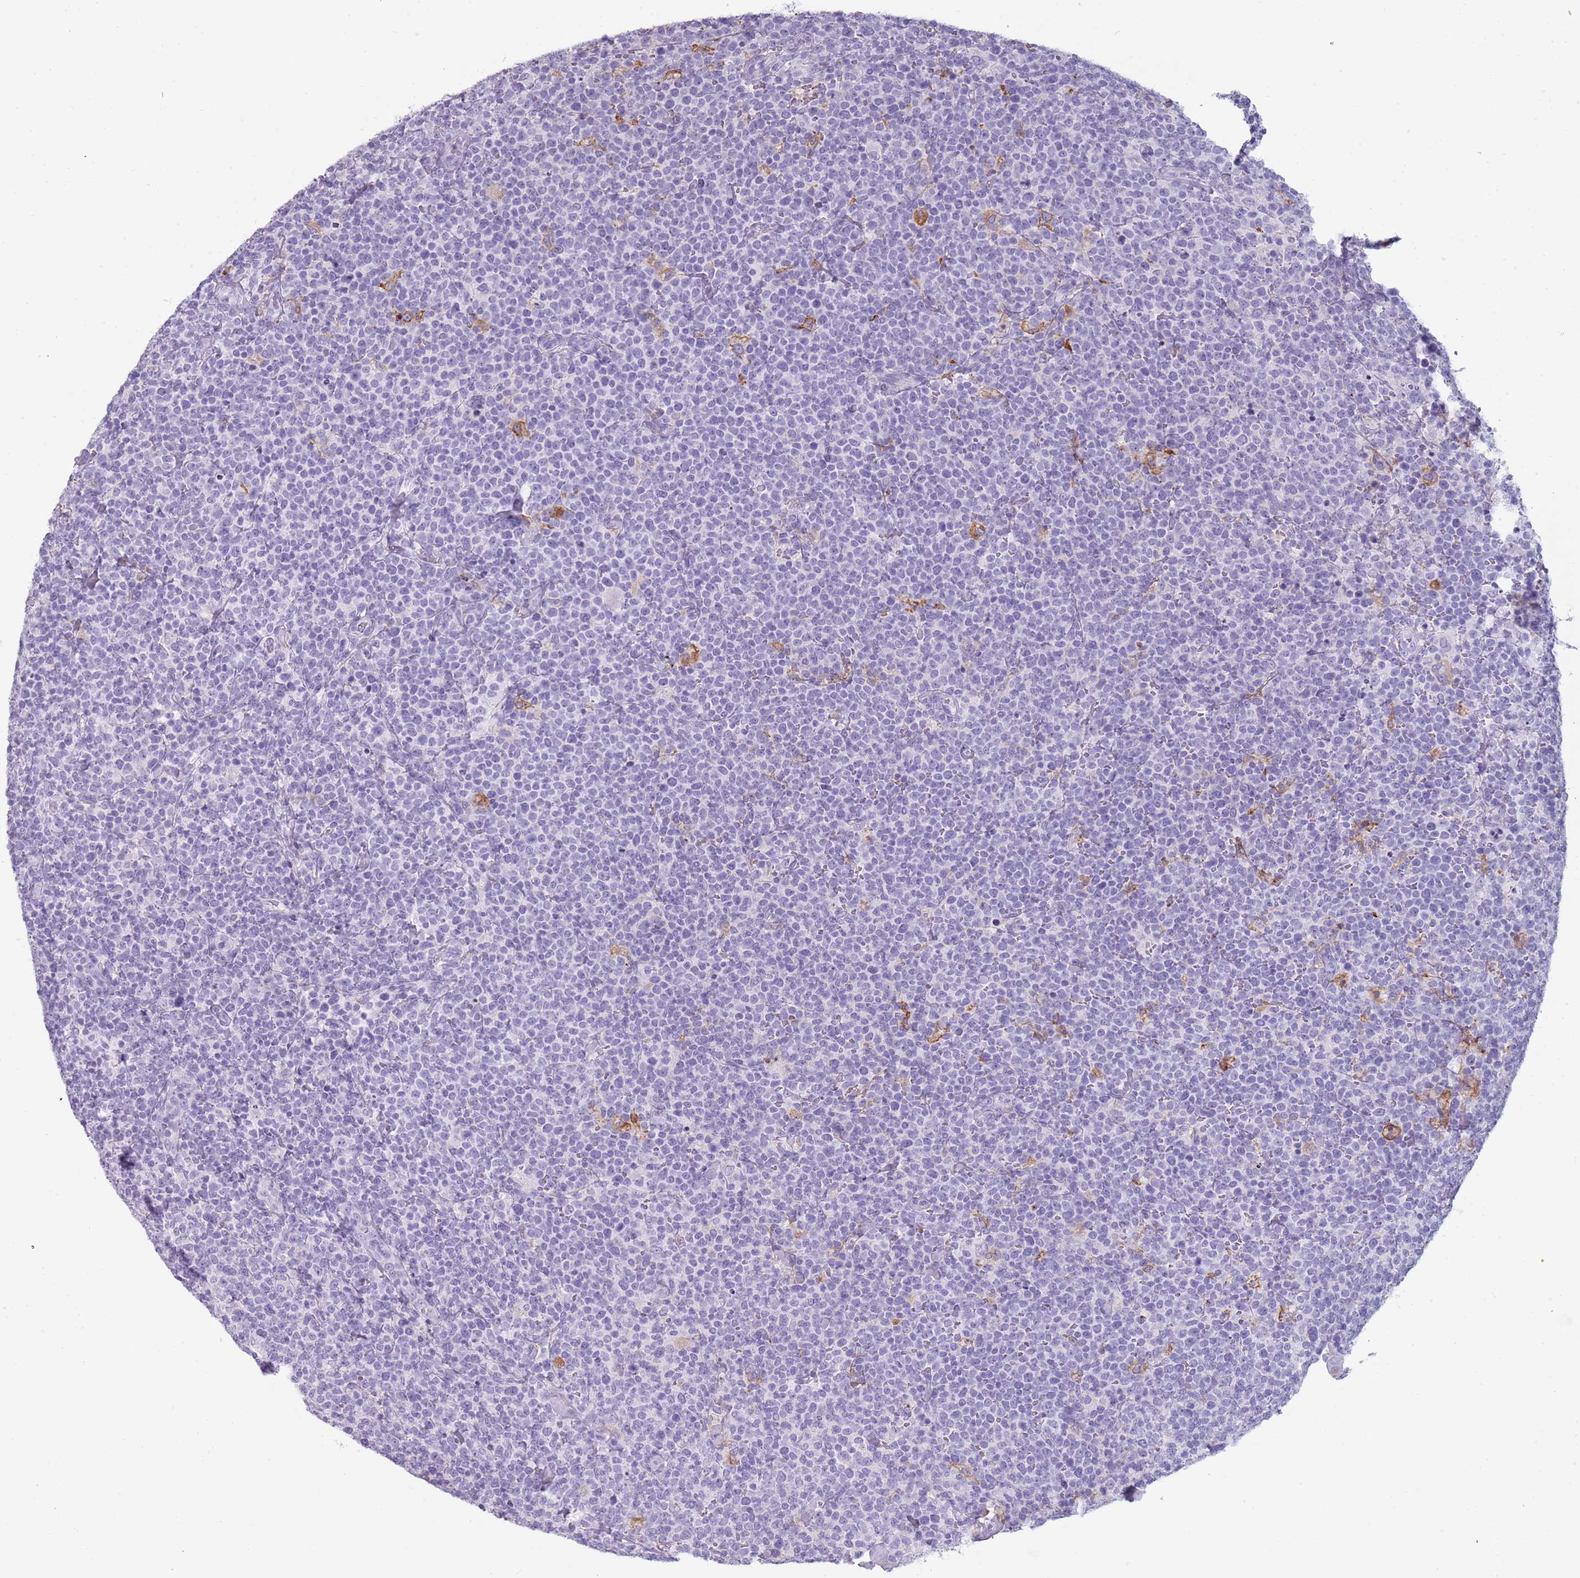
{"staining": {"intensity": "negative", "quantity": "none", "location": "none"}, "tissue": "lymphoma", "cell_type": "Tumor cells", "image_type": "cancer", "snomed": [{"axis": "morphology", "description": "Malignant lymphoma, non-Hodgkin's type, High grade"}, {"axis": "topography", "description": "Lymph node"}], "caption": "Immunohistochemistry histopathology image of malignant lymphoma, non-Hodgkin's type (high-grade) stained for a protein (brown), which displays no positivity in tumor cells.", "gene": "COLEC12", "patient": {"sex": "male", "age": 61}}